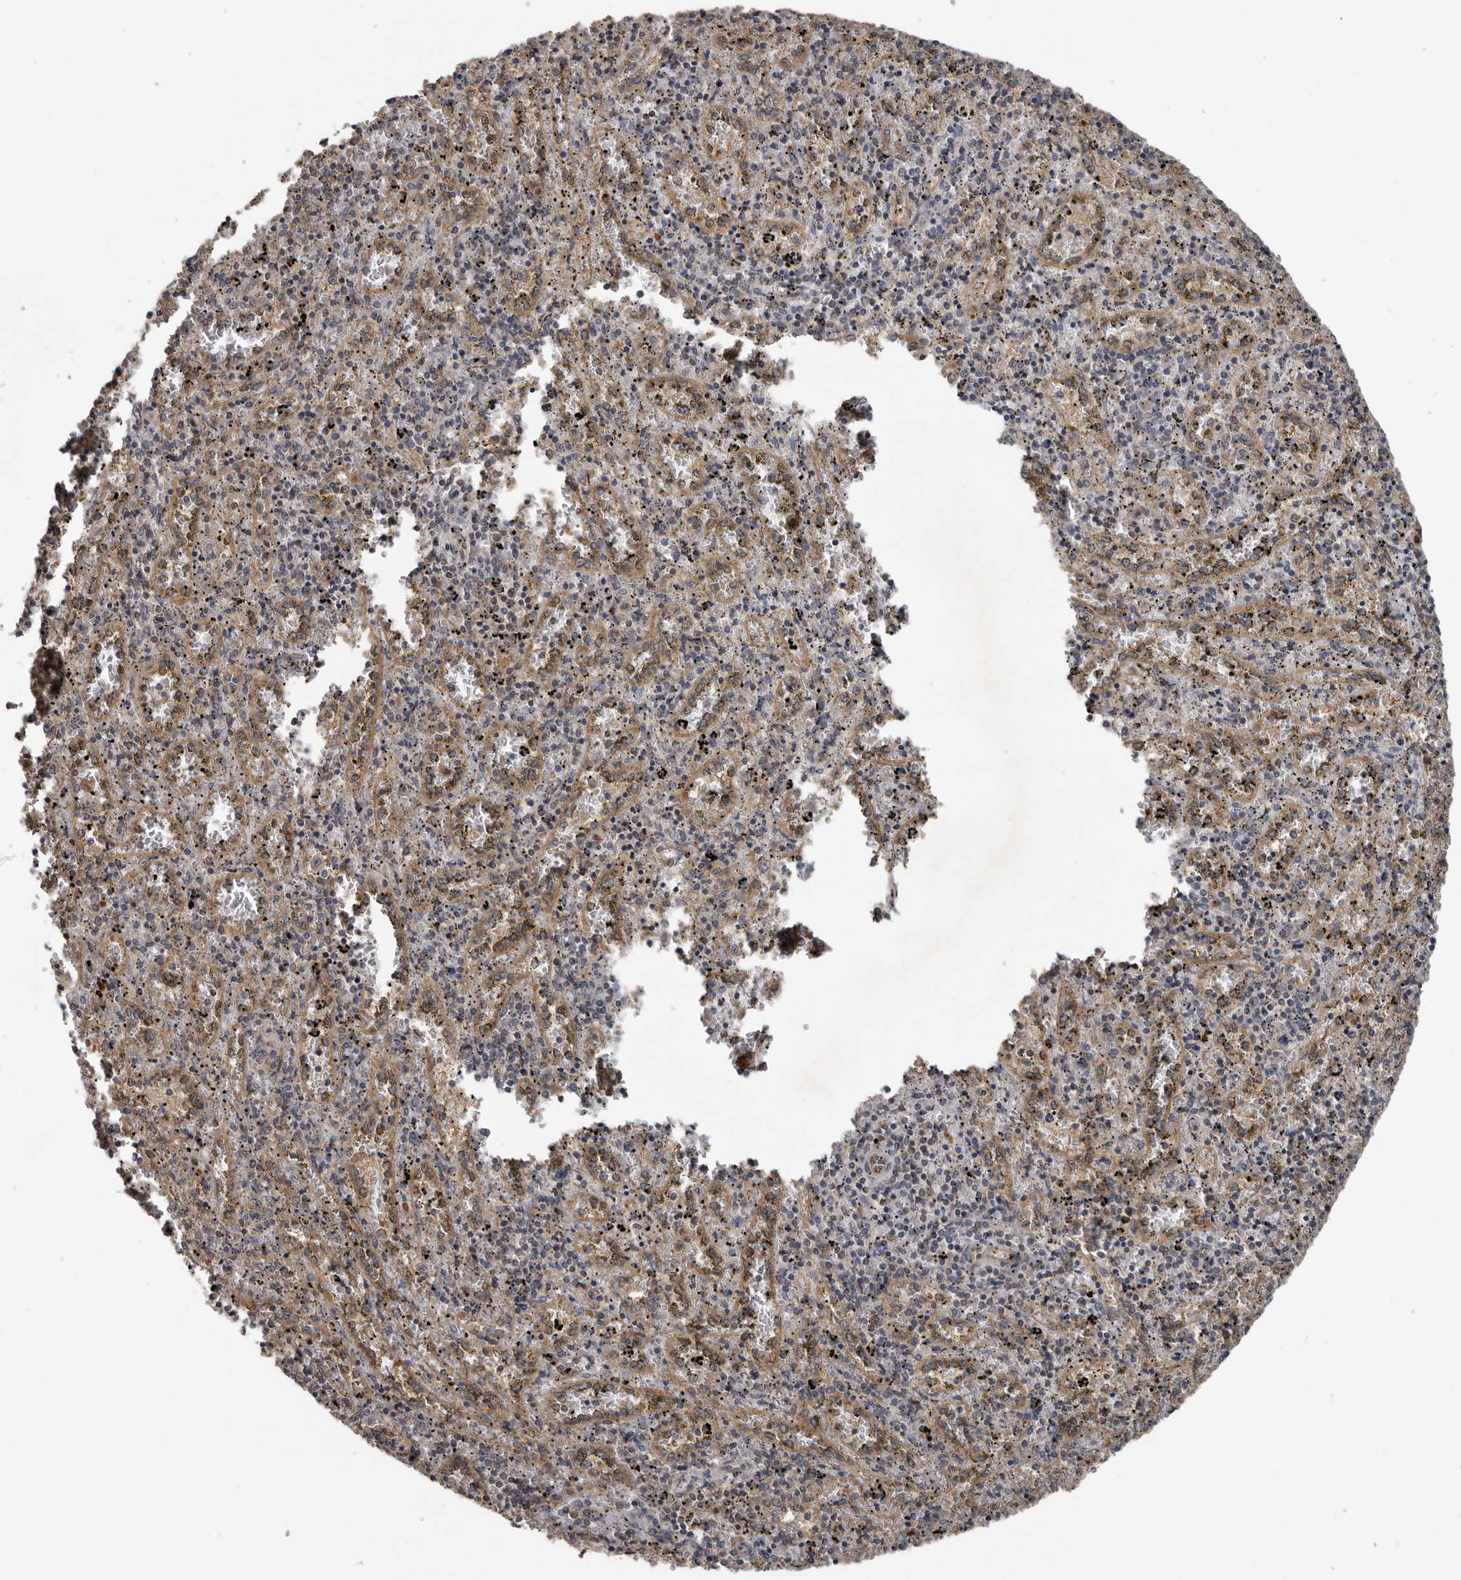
{"staining": {"intensity": "weak", "quantity": "25%-75%", "location": "cytoplasmic/membranous"}, "tissue": "spleen", "cell_type": "Cells in red pulp", "image_type": "normal", "snomed": [{"axis": "morphology", "description": "Normal tissue, NOS"}, {"axis": "topography", "description": "Spleen"}], "caption": "Immunohistochemical staining of normal human spleen exhibits 25%-75% levels of weak cytoplasmic/membranous protein positivity in about 25%-75% of cells in red pulp.", "gene": "DNAJB4", "patient": {"sex": "male", "age": 11}}